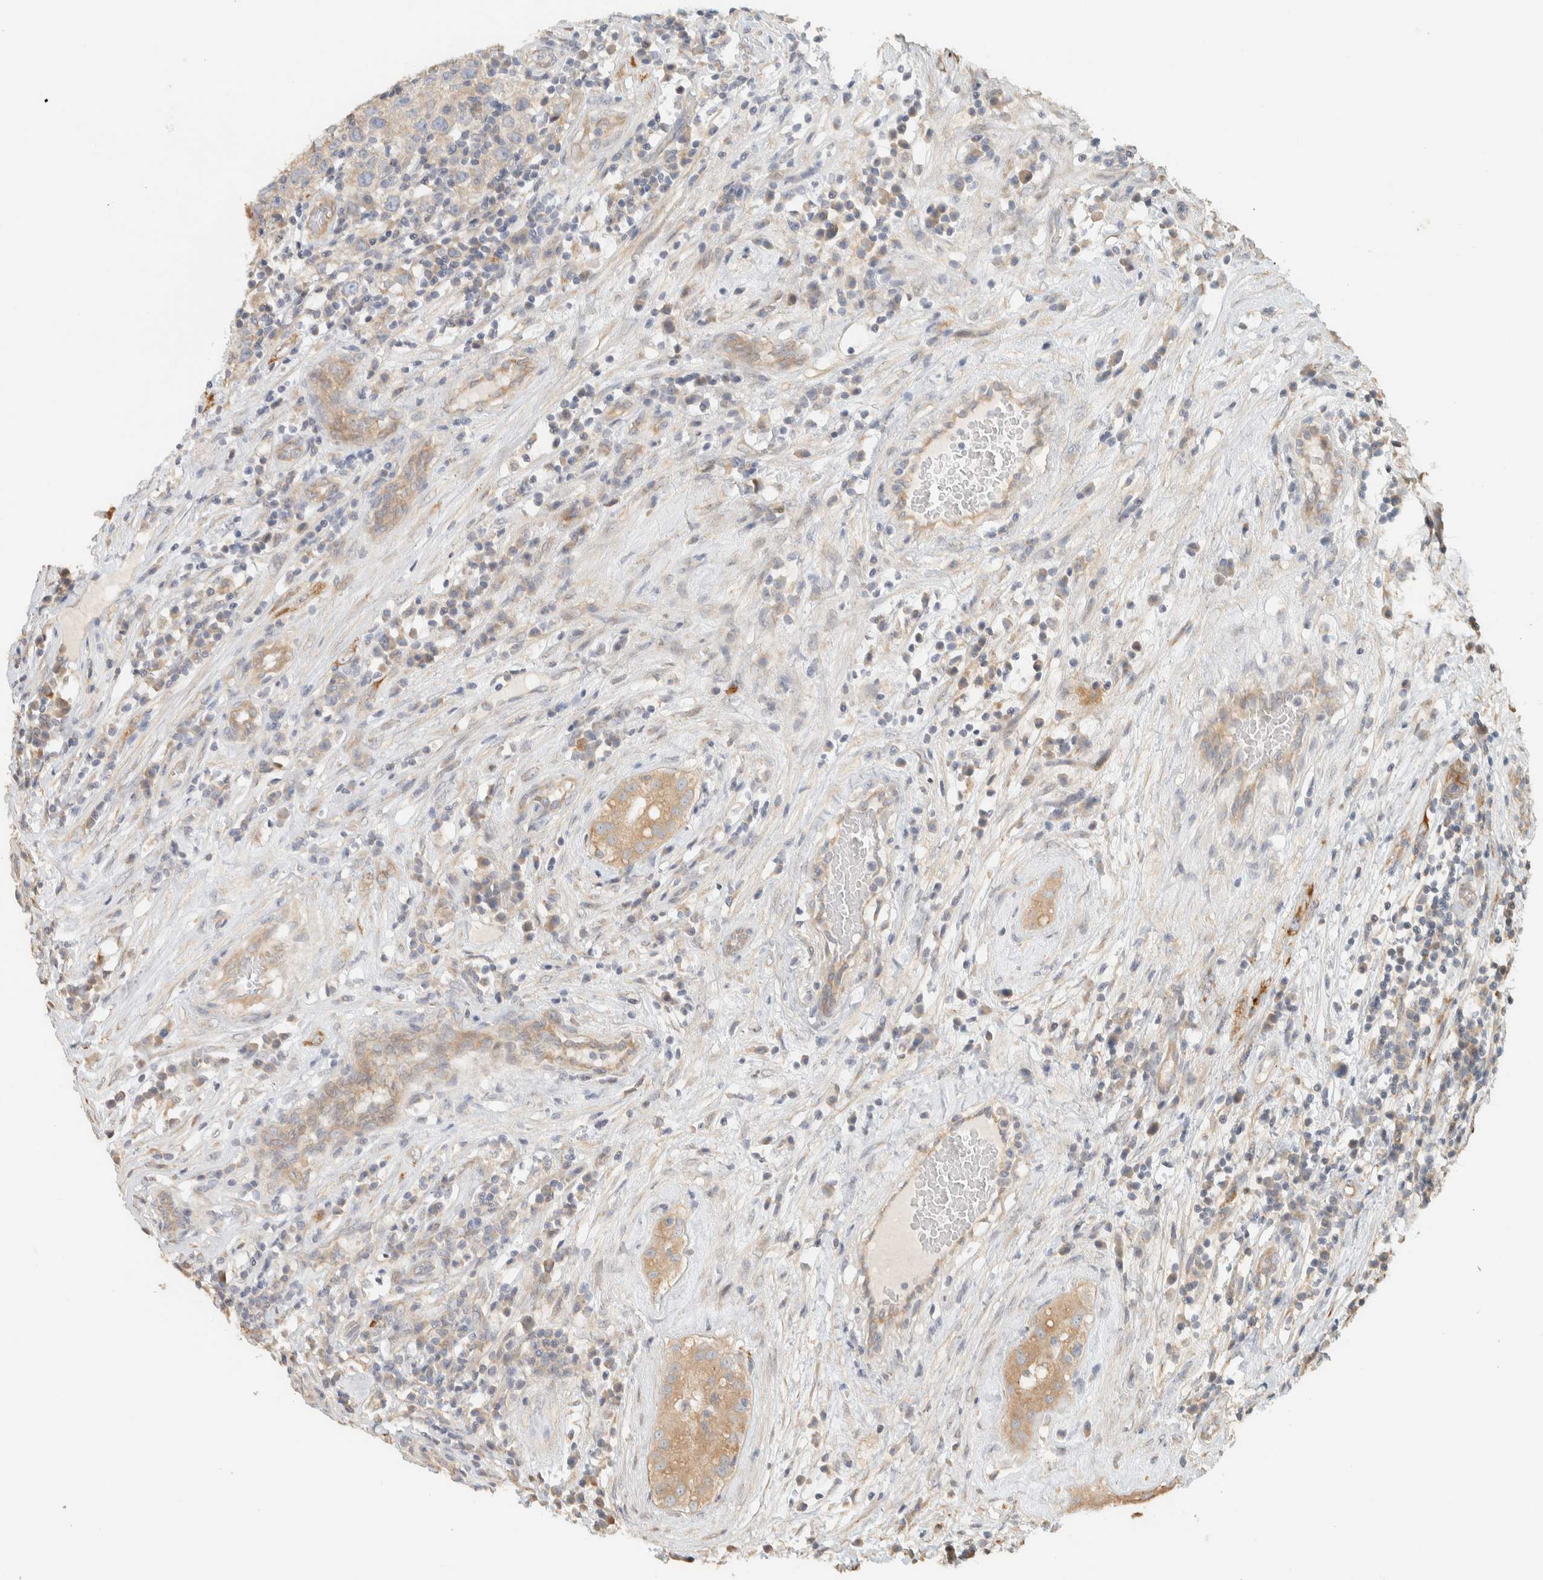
{"staining": {"intensity": "weak", "quantity": "<25%", "location": "cytoplasmic/membranous"}, "tissue": "testis cancer", "cell_type": "Tumor cells", "image_type": "cancer", "snomed": [{"axis": "morphology", "description": "Seminoma, NOS"}, {"axis": "morphology", "description": "Carcinoma, Embryonal, NOS"}, {"axis": "topography", "description": "Testis"}], "caption": "This is a image of immunohistochemistry (IHC) staining of embryonal carcinoma (testis), which shows no staining in tumor cells.", "gene": "EXOC7", "patient": {"sex": "male", "age": 28}}